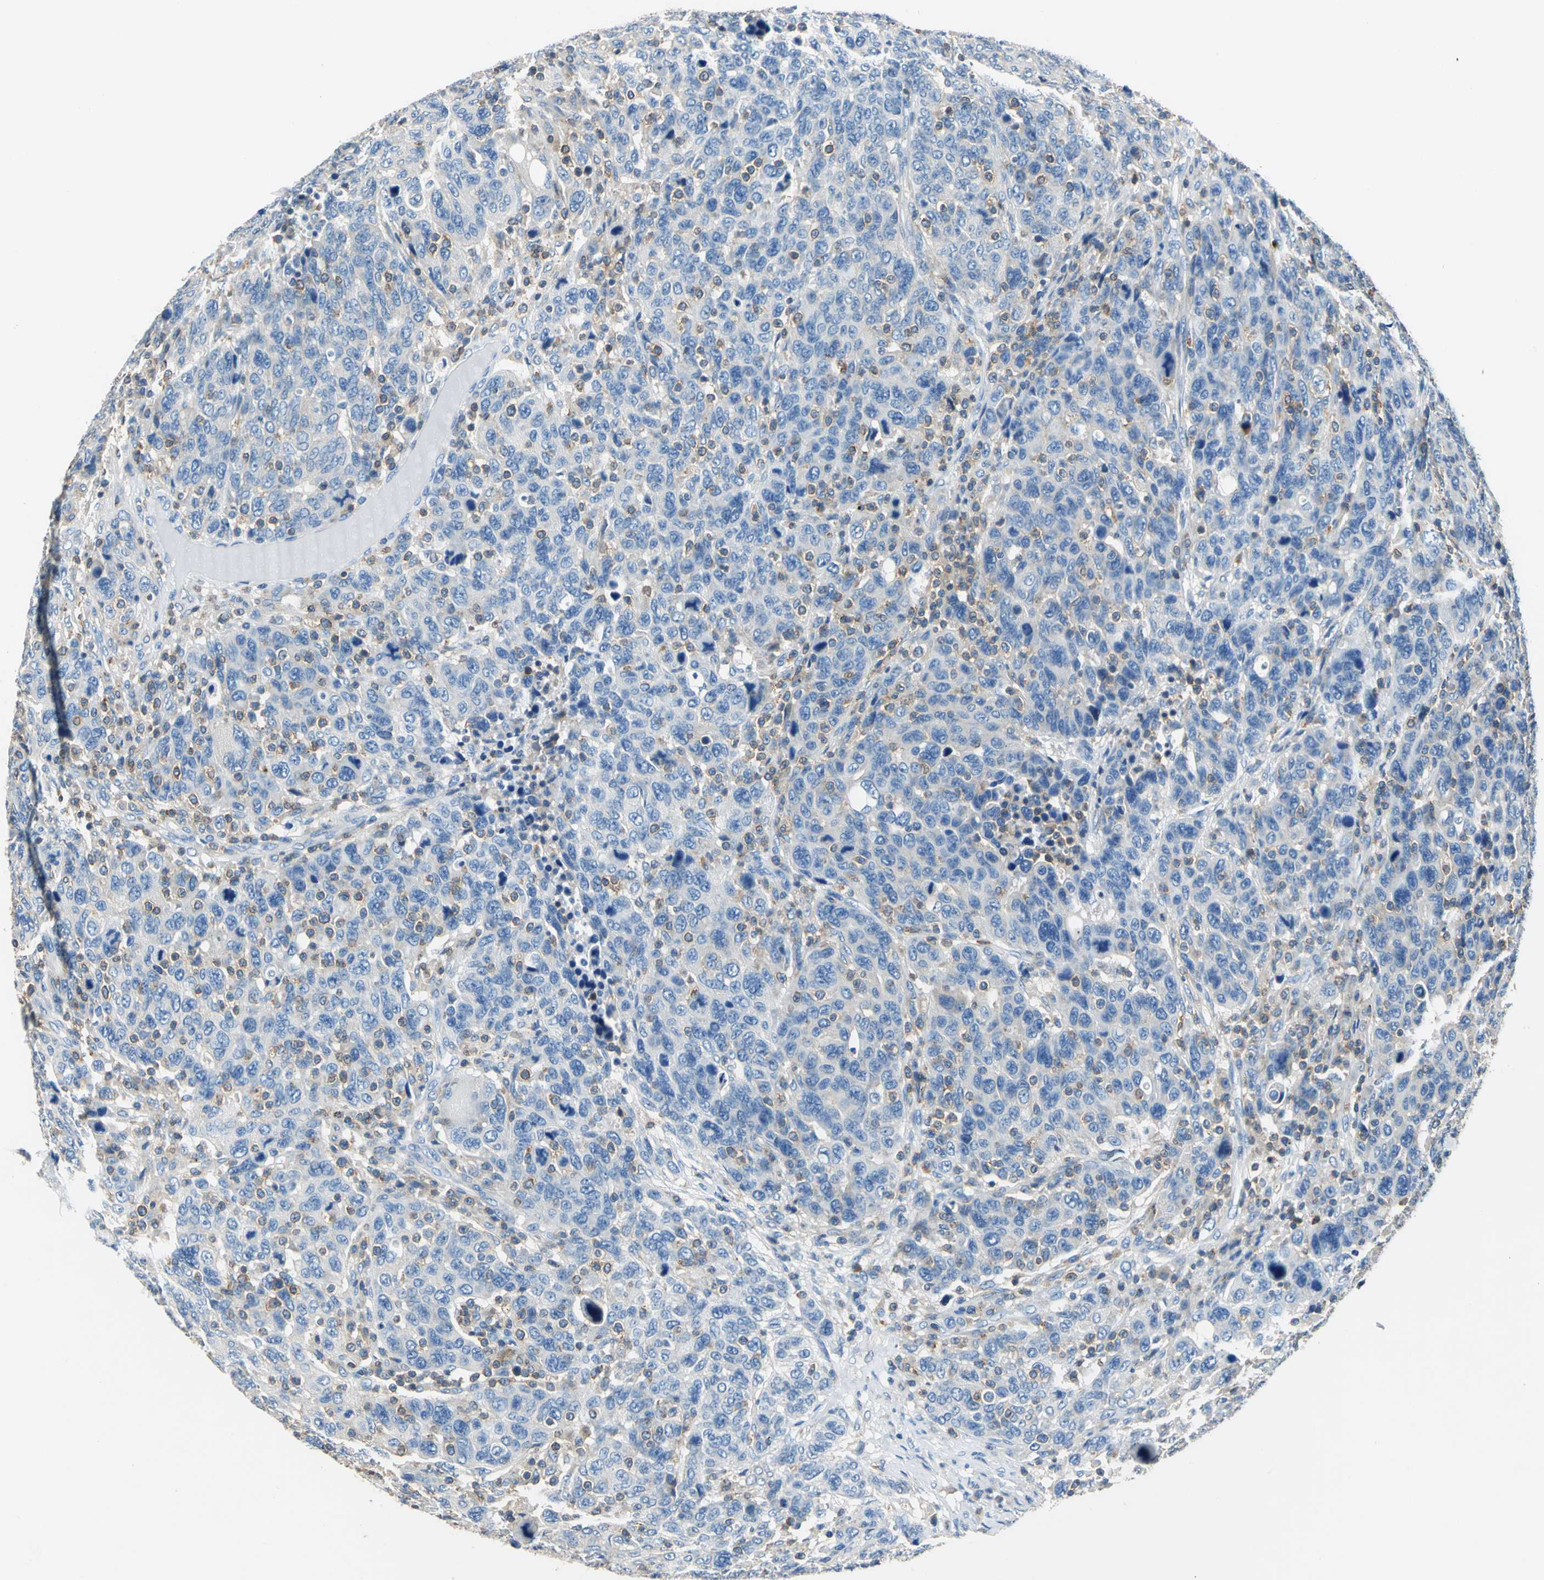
{"staining": {"intensity": "negative", "quantity": "none", "location": "none"}, "tissue": "breast cancer", "cell_type": "Tumor cells", "image_type": "cancer", "snomed": [{"axis": "morphology", "description": "Duct carcinoma"}, {"axis": "topography", "description": "Breast"}], "caption": "DAB immunohistochemical staining of human breast cancer (infiltrating ductal carcinoma) shows no significant positivity in tumor cells.", "gene": "SEPTIN6", "patient": {"sex": "female", "age": 37}}